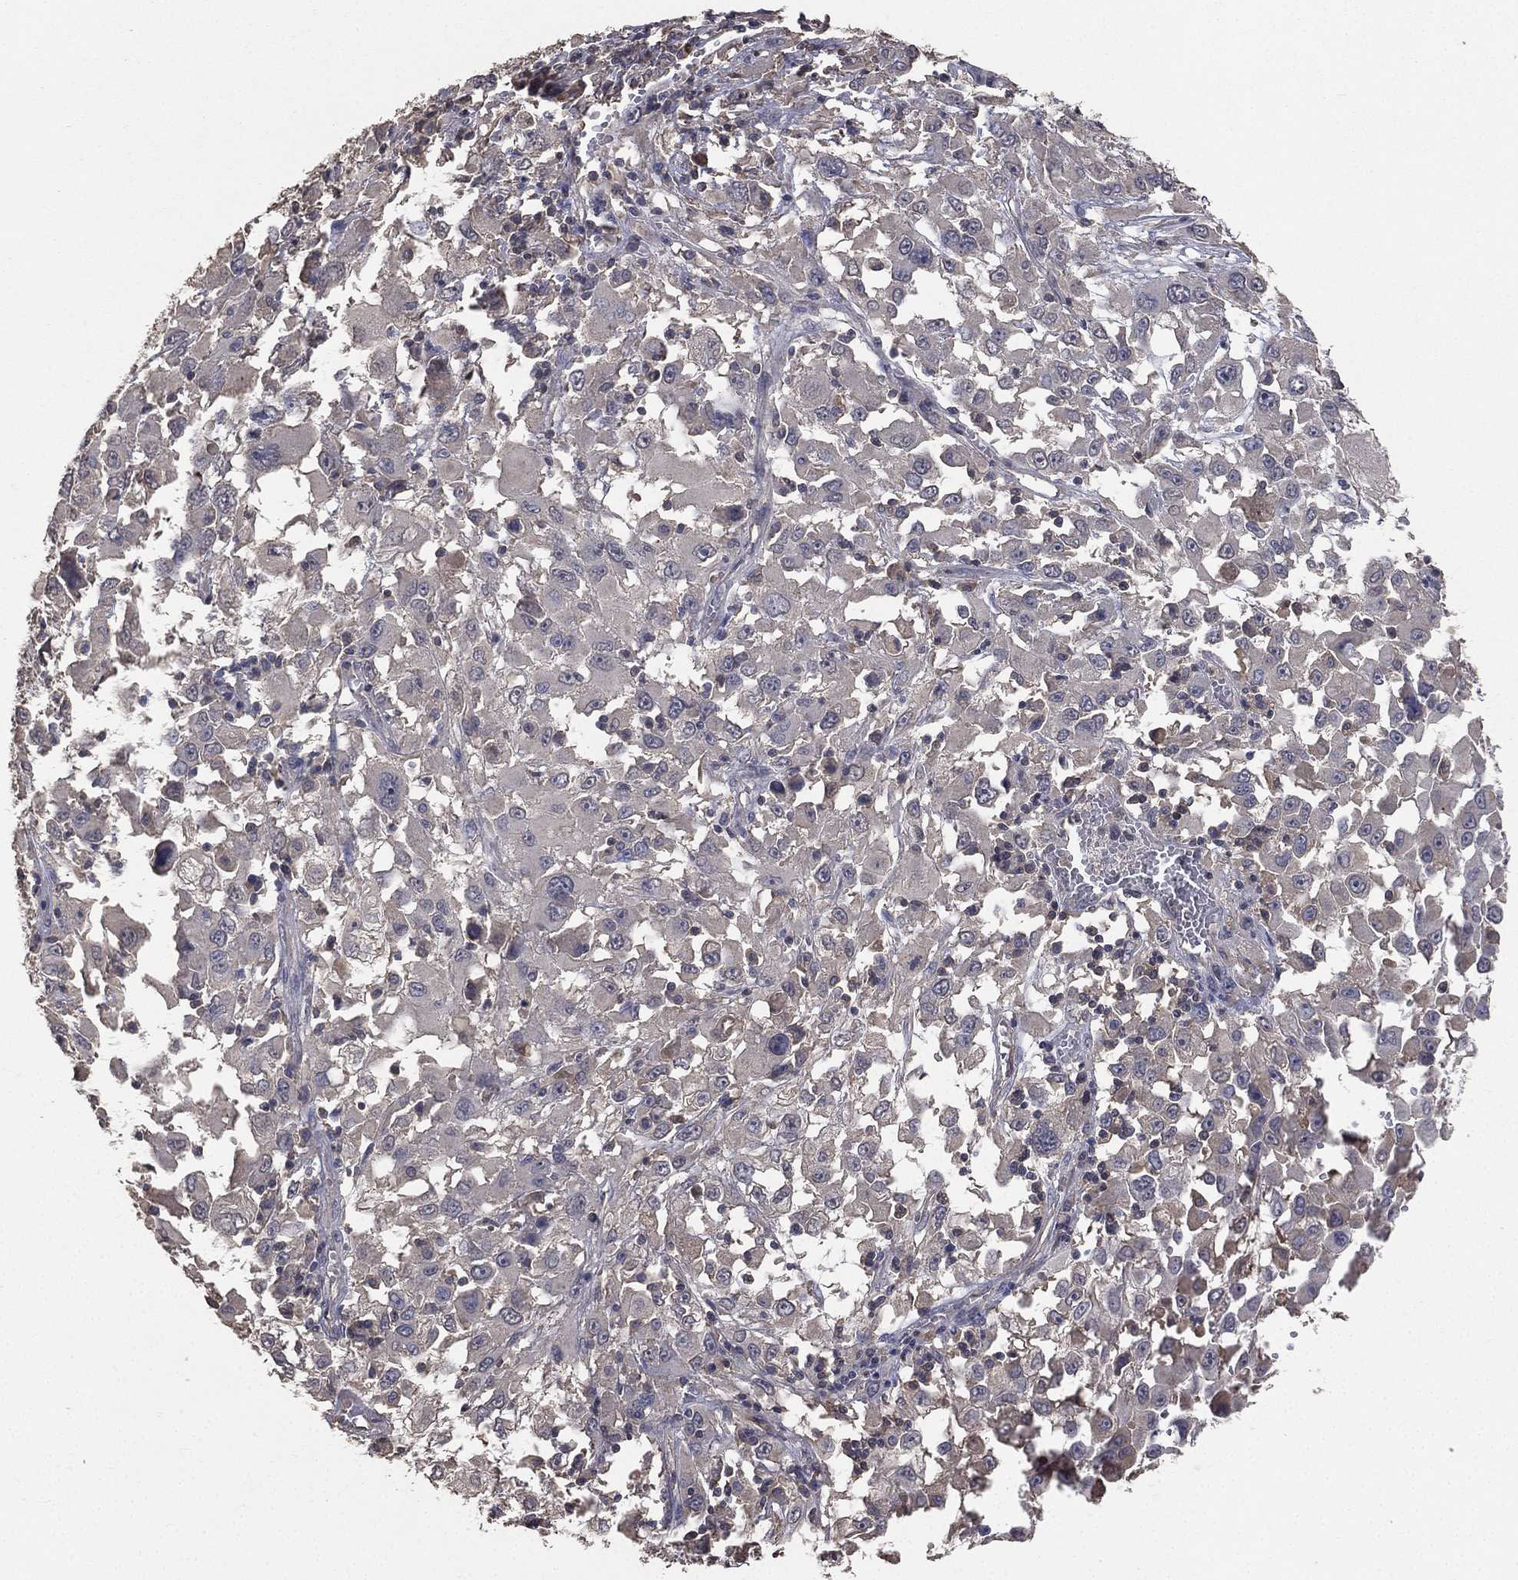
{"staining": {"intensity": "negative", "quantity": "none", "location": "none"}, "tissue": "melanoma", "cell_type": "Tumor cells", "image_type": "cancer", "snomed": [{"axis": "morphology", "description": "Malignant melanoma, Metastatic site"}, {"axis": "topography", "description": "Soft tissue"}], "caption": "A micrograph of human malignant melanoma (metastatic site) is negative for staining in tumor cells.", "gene": "SNAP25", "patient": {"sex": "male", "age": 50}}